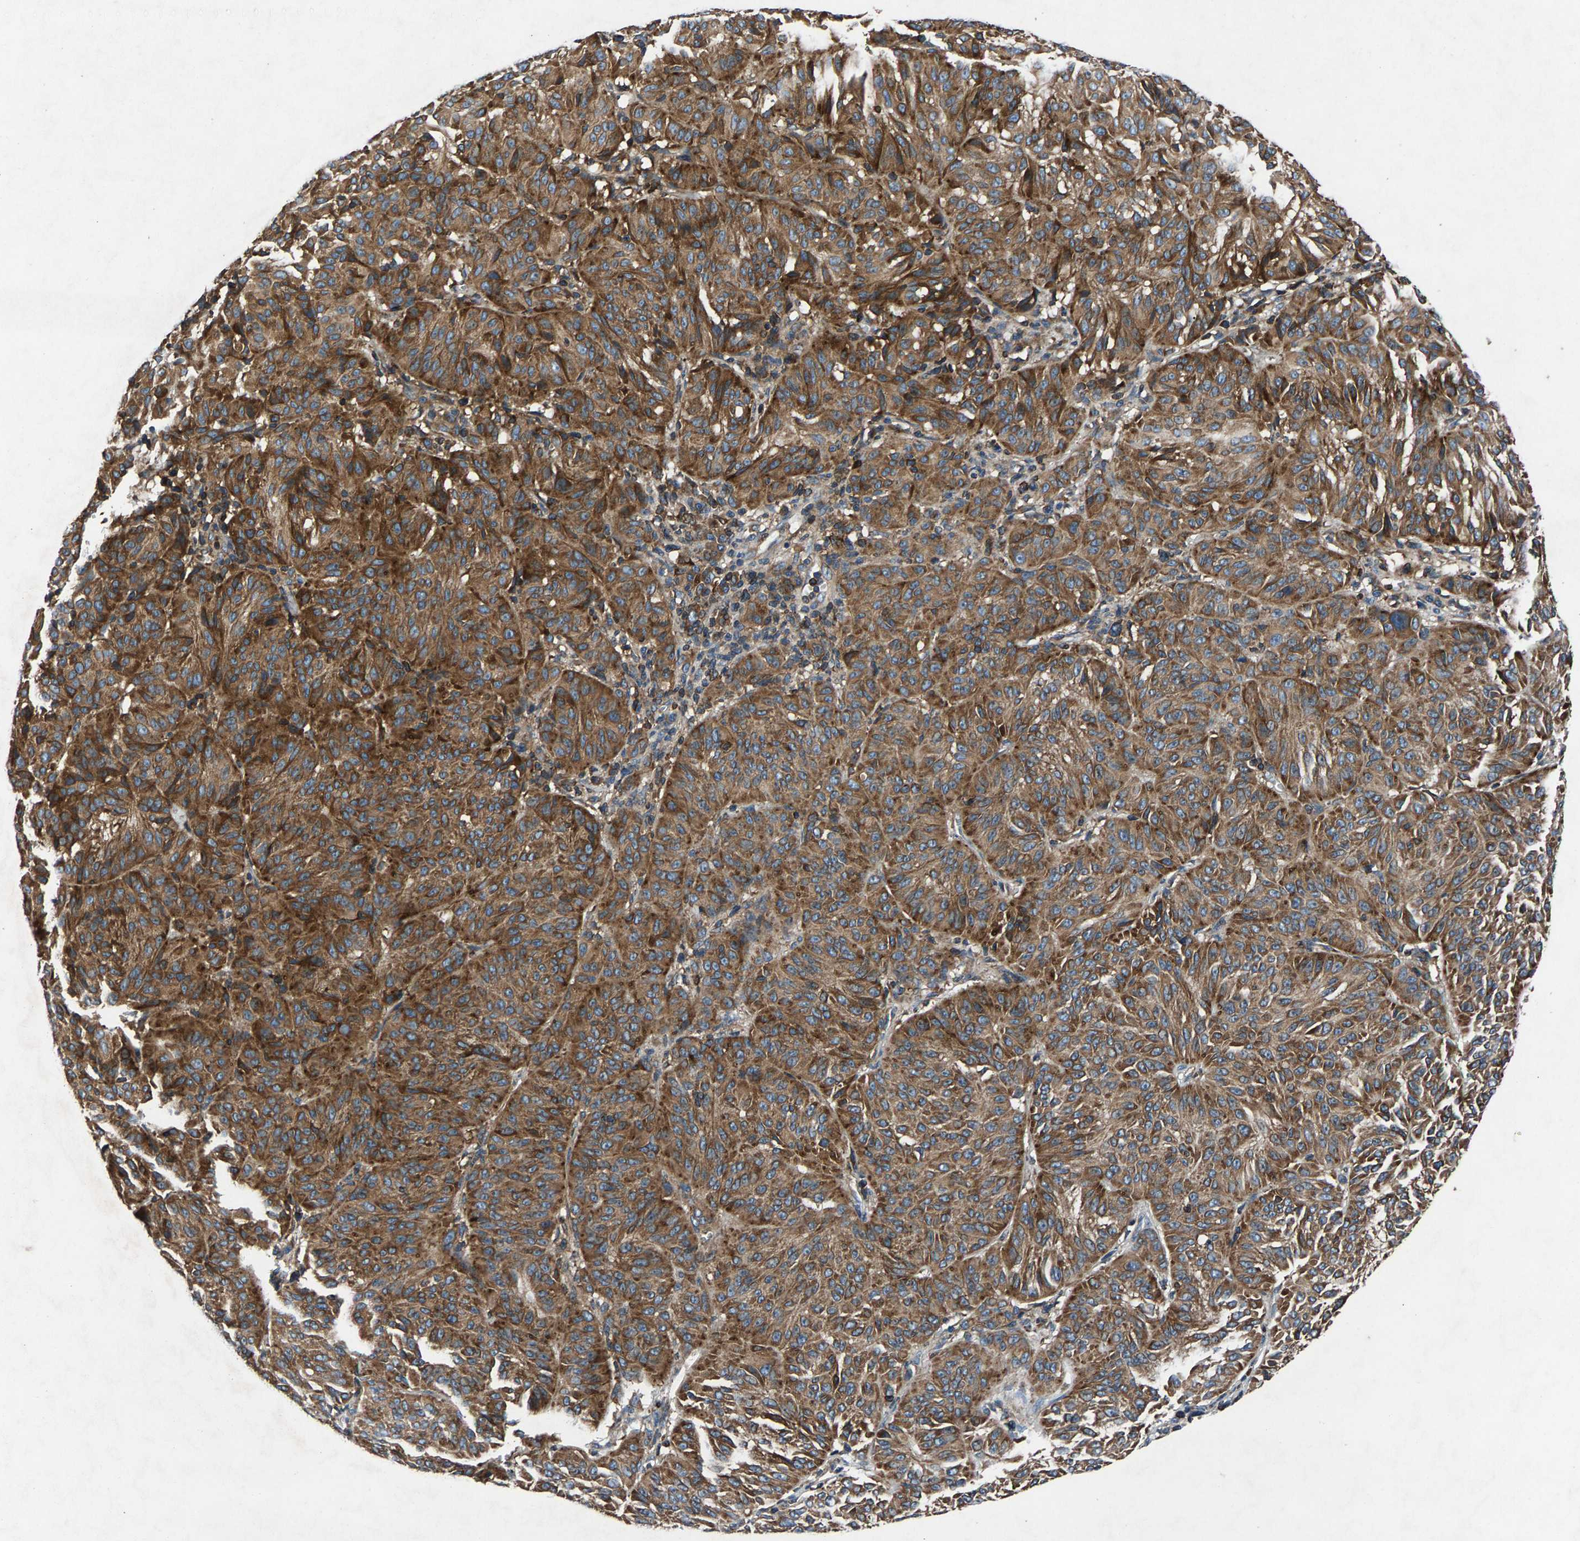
{"staining": {"intensity": "moderate", "quantity": ">75%", "location": "cytoplasmic/membranous"}, "tissue": "melanoma", "cell_type": "Tumor cells", "image_type": "cancer", "snomed": [{"axis": "morphology", "description": "Malignant melanoma, NOS"}, {"axis": "topography", "description": "Skin"}], "caption": "The immunohistochemical stain highlights moderate cytoplasmic/membranous positivity in tumor cells of melanoma tissue. (Stains: DAB in brown, nuclei in blue, Microscopy: brightfield microscopy at high magnification).", "gene": "LPCAT1", "patient": {"sex": "female", "age": 72}}